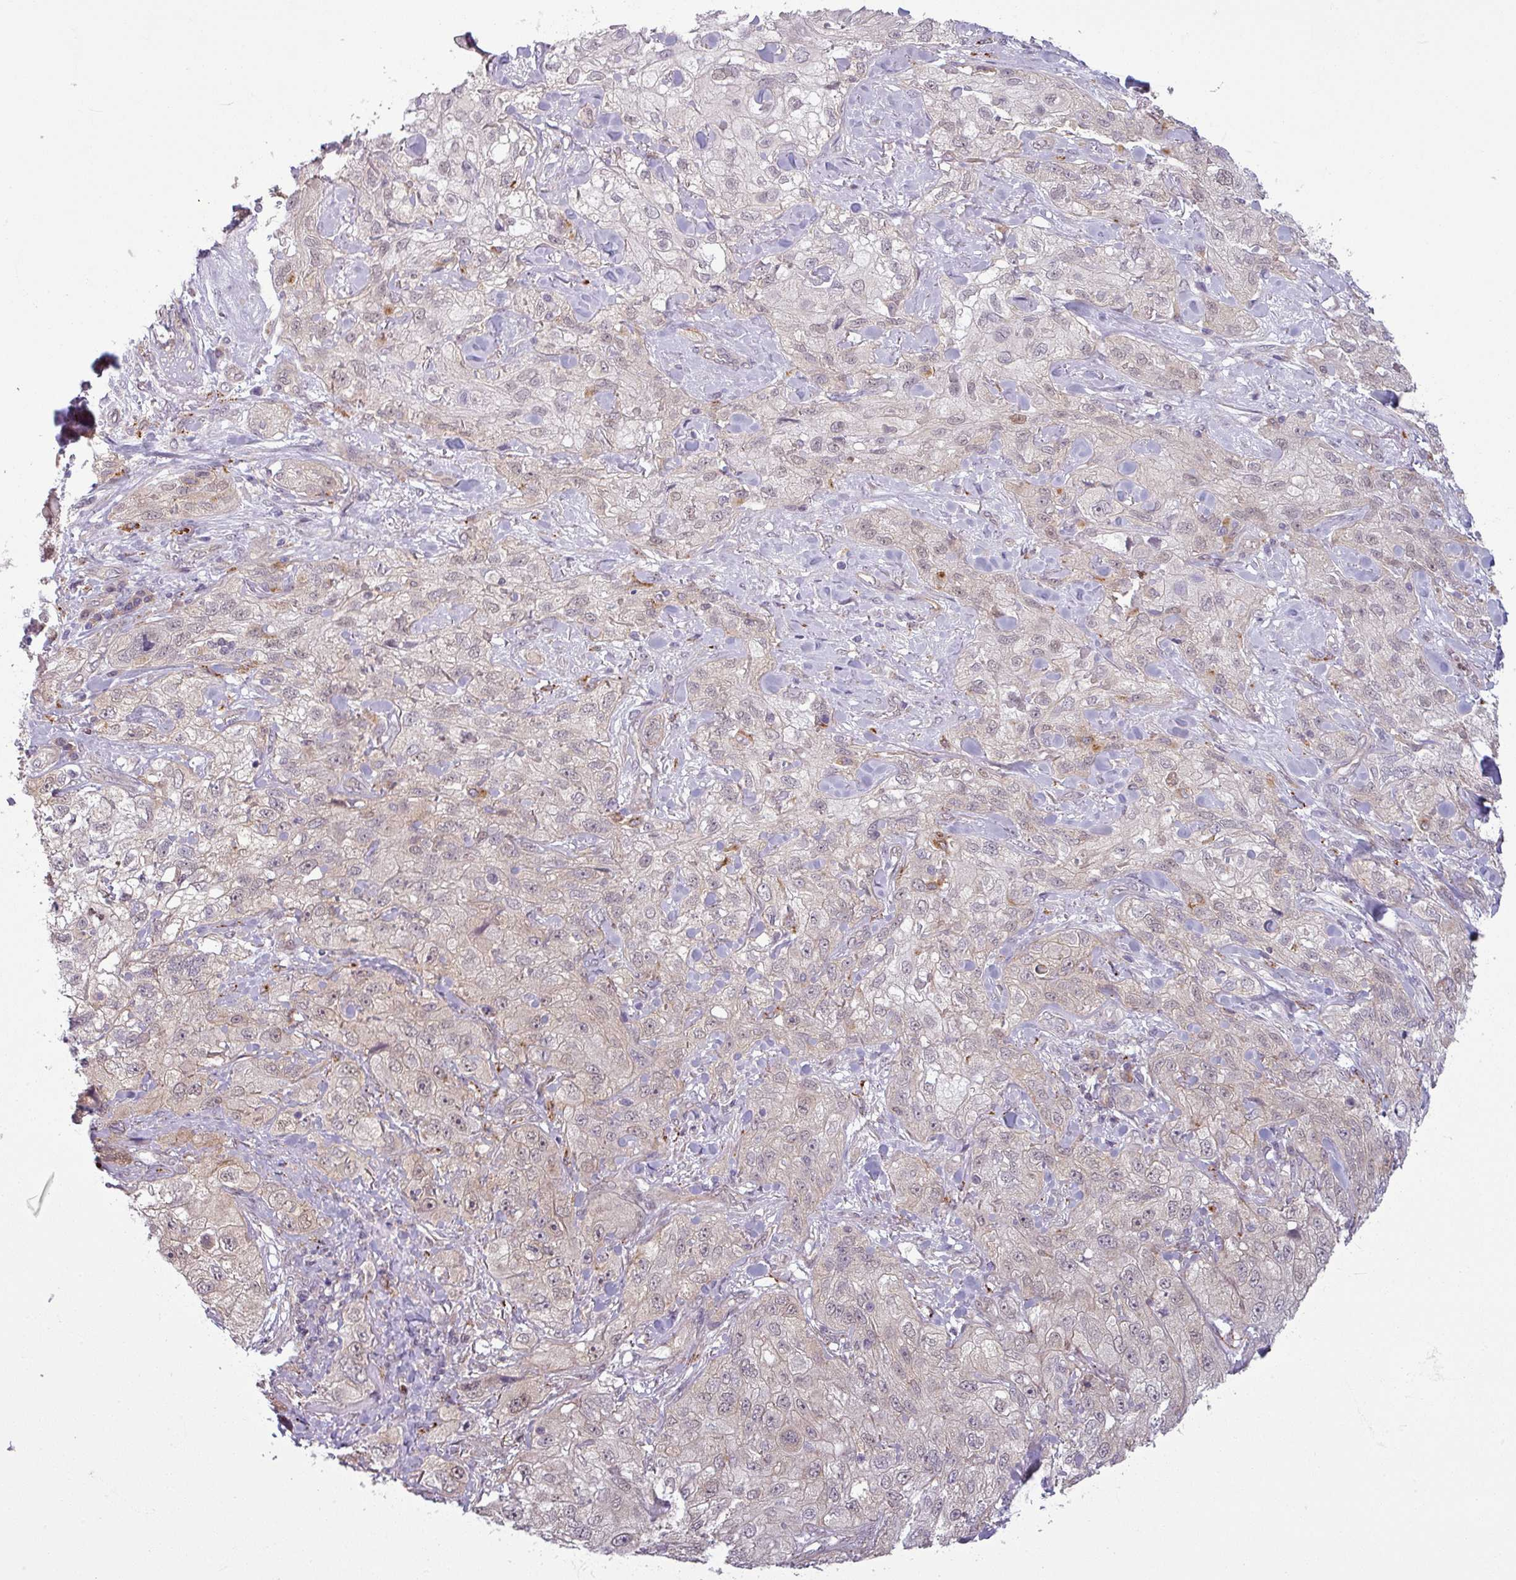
{"staining": {"intensity": "weak", "quantity": ">75%", "location": "nuclear"}, "tissue": "skin cancer", "cell_type": "Tumor cells", "image_type": "cancer", "snomed": [{"axis": "morphology", "description": "Squamous cell carcinoma, NOS"}, {"axis": "topography", "description": "Skin"}, {"axis": "topography", "description": "Vulva"}], "caption": "Immunohistochemical staining of human skin squamous cell carcinoma demonstrates low levels of weak nuclear protein expression in approximately >75% of tumor cells.", "gene": "CCDC144A", "patient": {"sex": "female", "age": 86}}